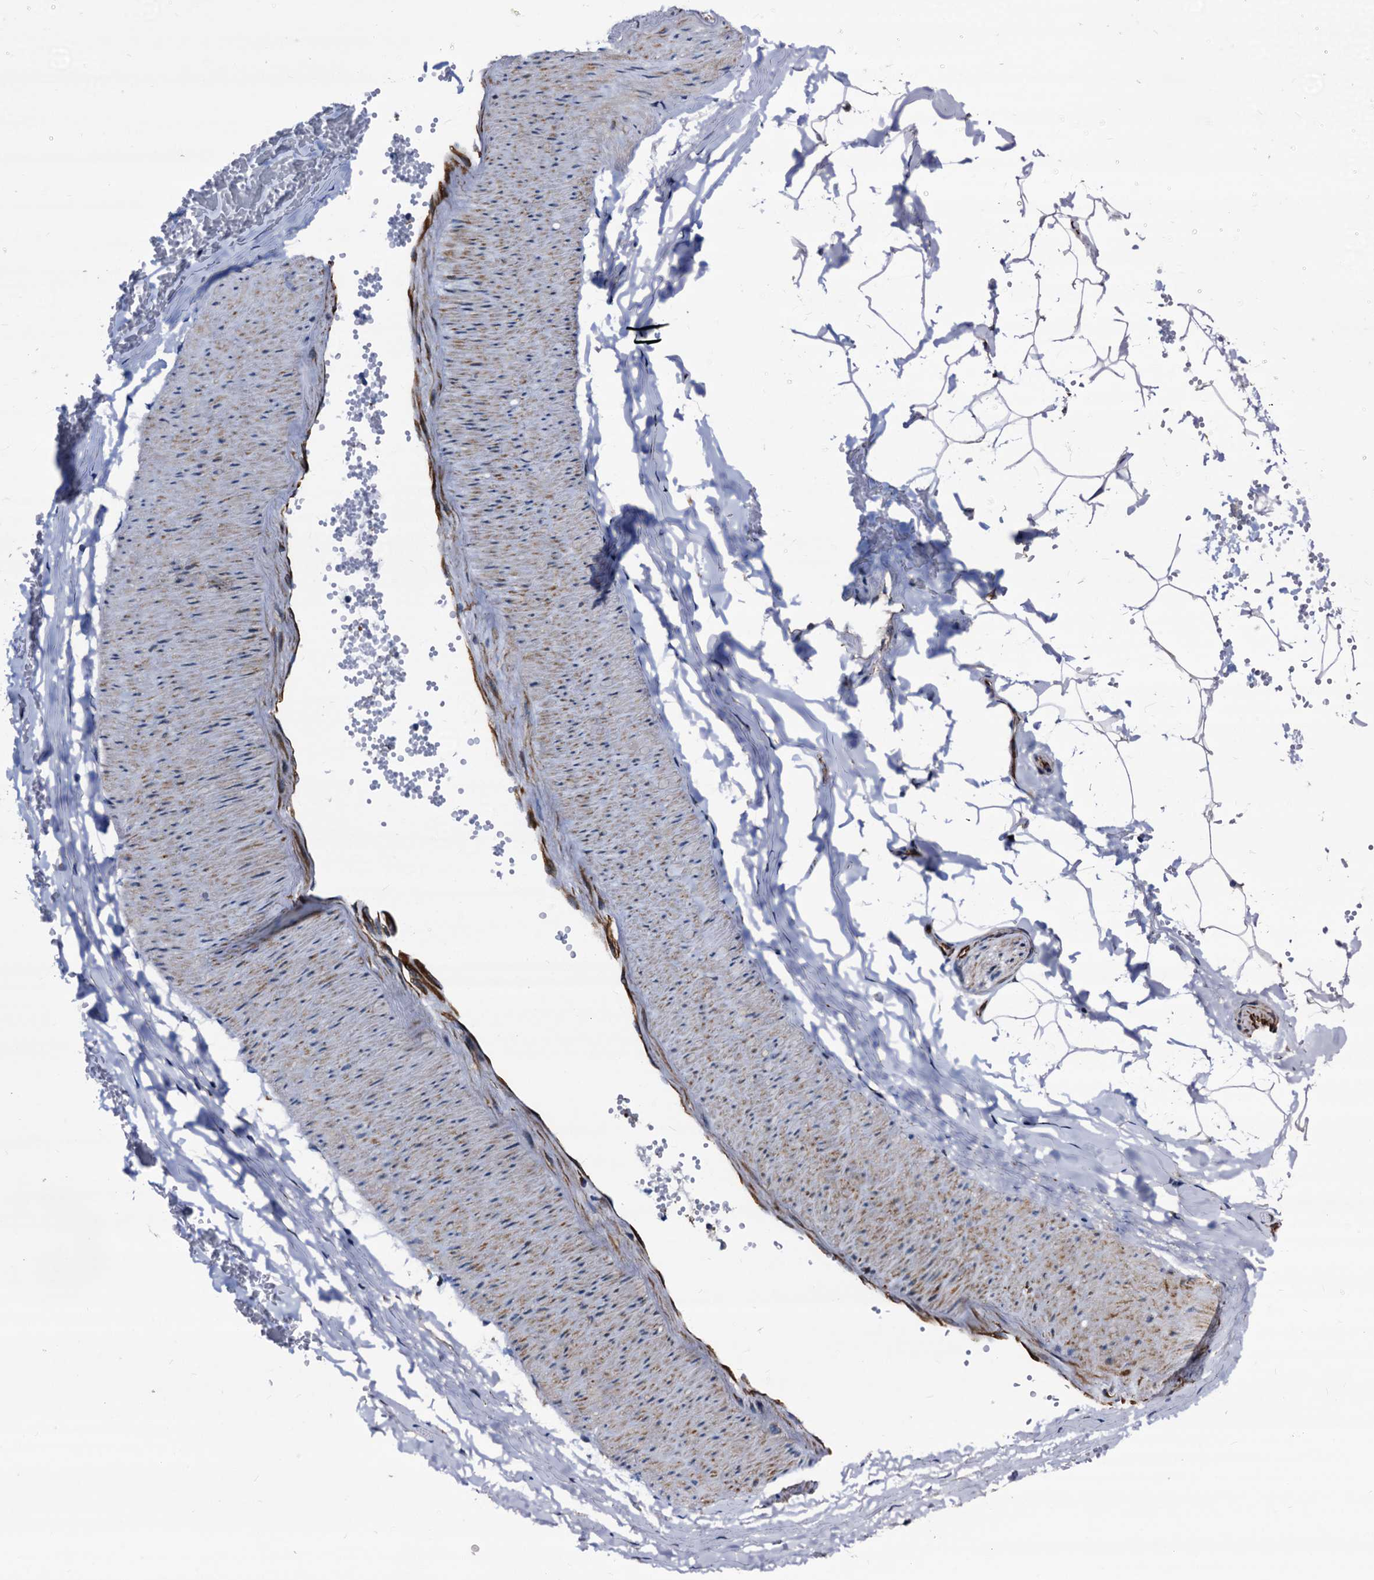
{"staining": {"intensity": "negative", "quantity": "none", "location": "none"}, "tissue": "adipose tissue", "cell_type": "Adipocytes", "image_type": "normal", "snomed": [{"axis": "morphology", "description": "Normal tissue, NOS"}, {"axis": "topography", "description": "Gallbladder"}, {"axis": "topography", "description": "Peripheral nerve tissue"}], "caption": "Adipocytes show no significant protein expression in normal adipose tissue. Nuclei are stained in blue.", "gene": "EMG1", "patient": {"sex": "male", "age": 38}}